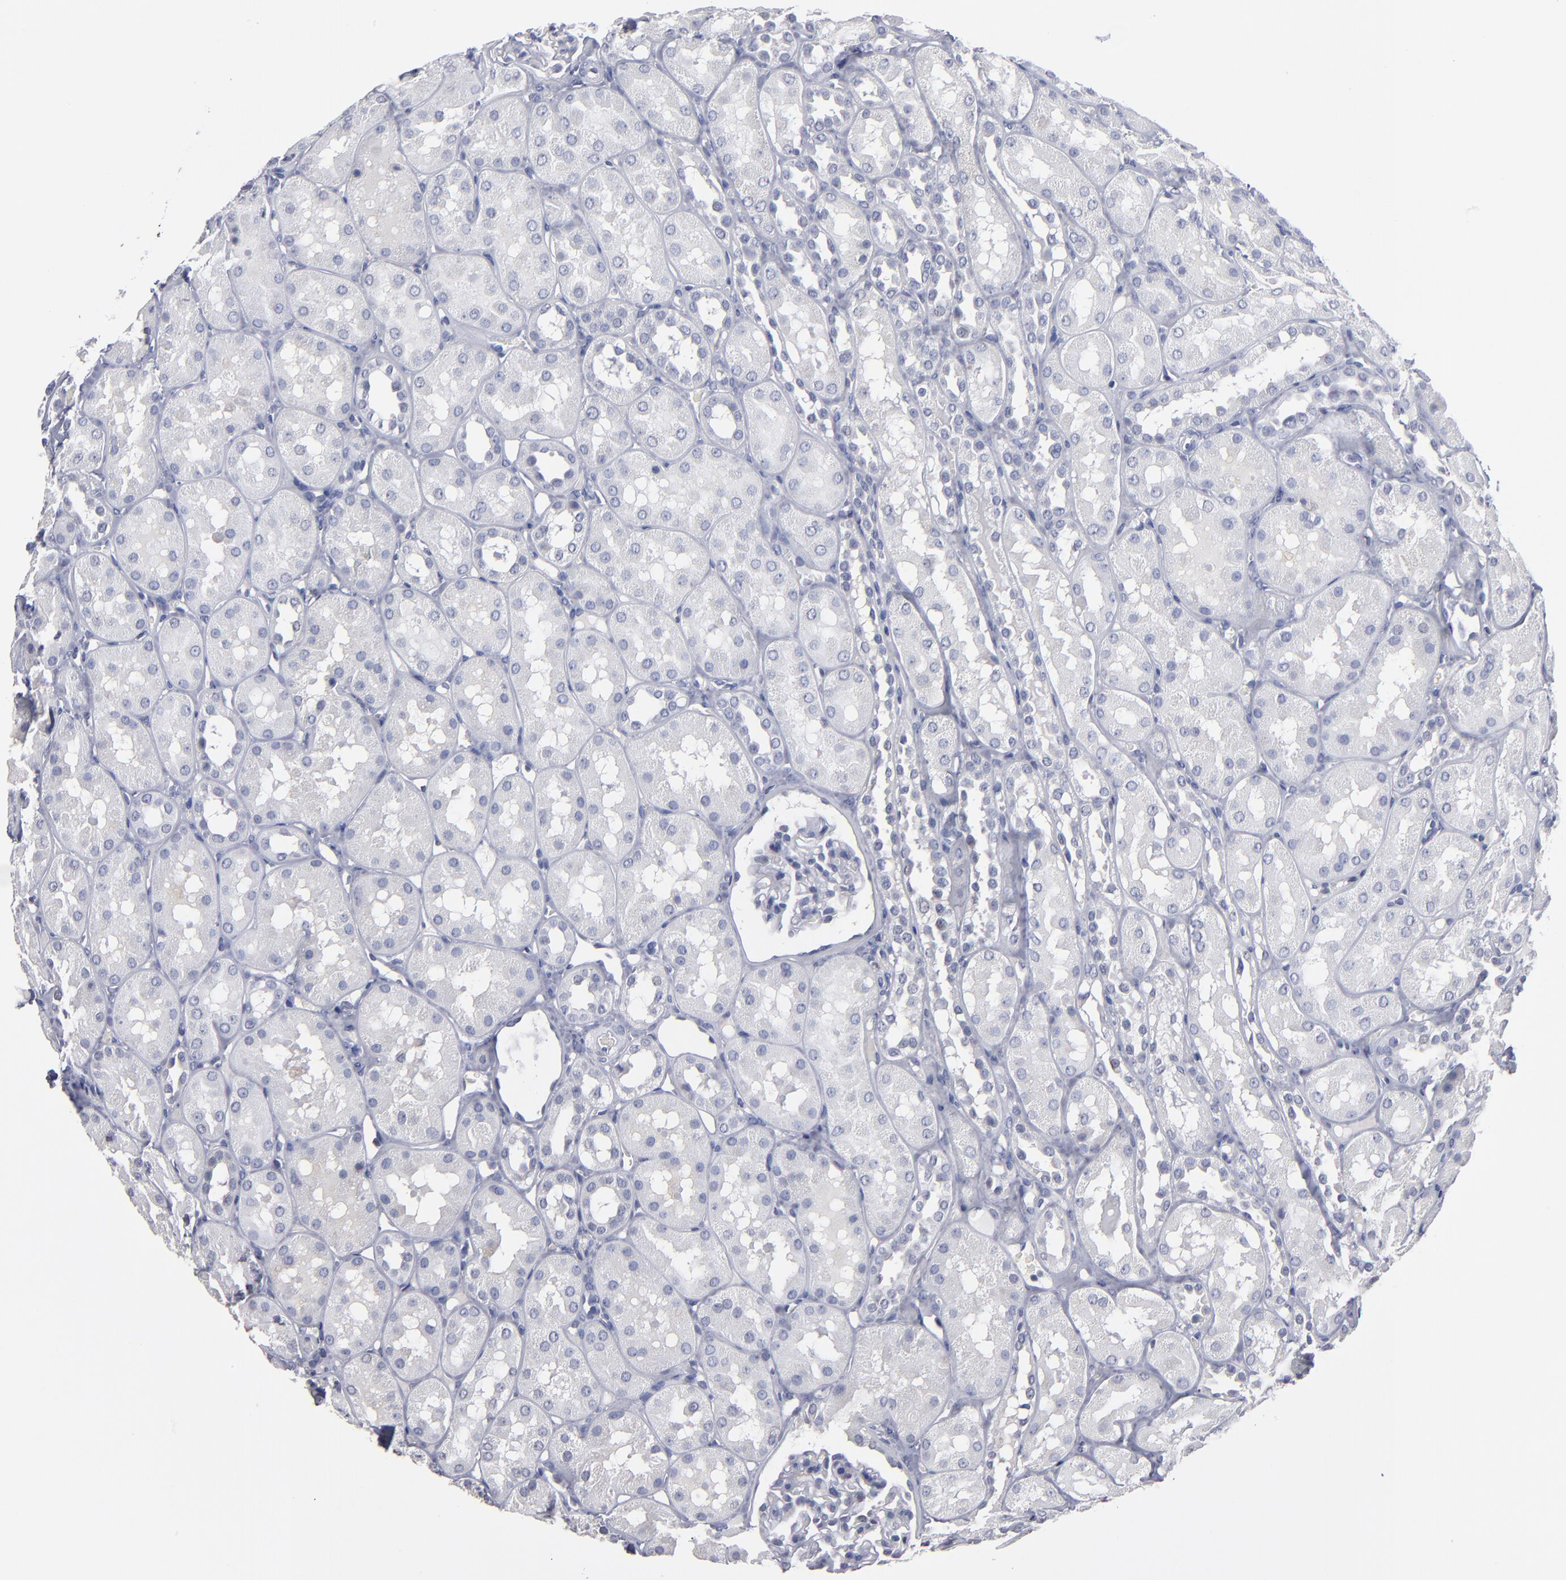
{"staining": {"intensity": "weak", "quantity": "<25%", "location": "cytoplasmic/membranous,nuclear"}, "tissue": "kidney", "cell_type": "Cells in glomeruli", "image_type": "normal", "snomed": [{"axis": "morphology", "description": "Normal tissue, NOS"}, {"axis": "topography", "description": "Kidney"}], "caption": "A micrograph of human kidney is negative for staining in cells in glomeruli. (DAB immunohistochemistry (IHC) visualized using brightfield microscopy, high magnification).", "gene": "RPH3A", "patient": {"sex": "male", "age": 16}}